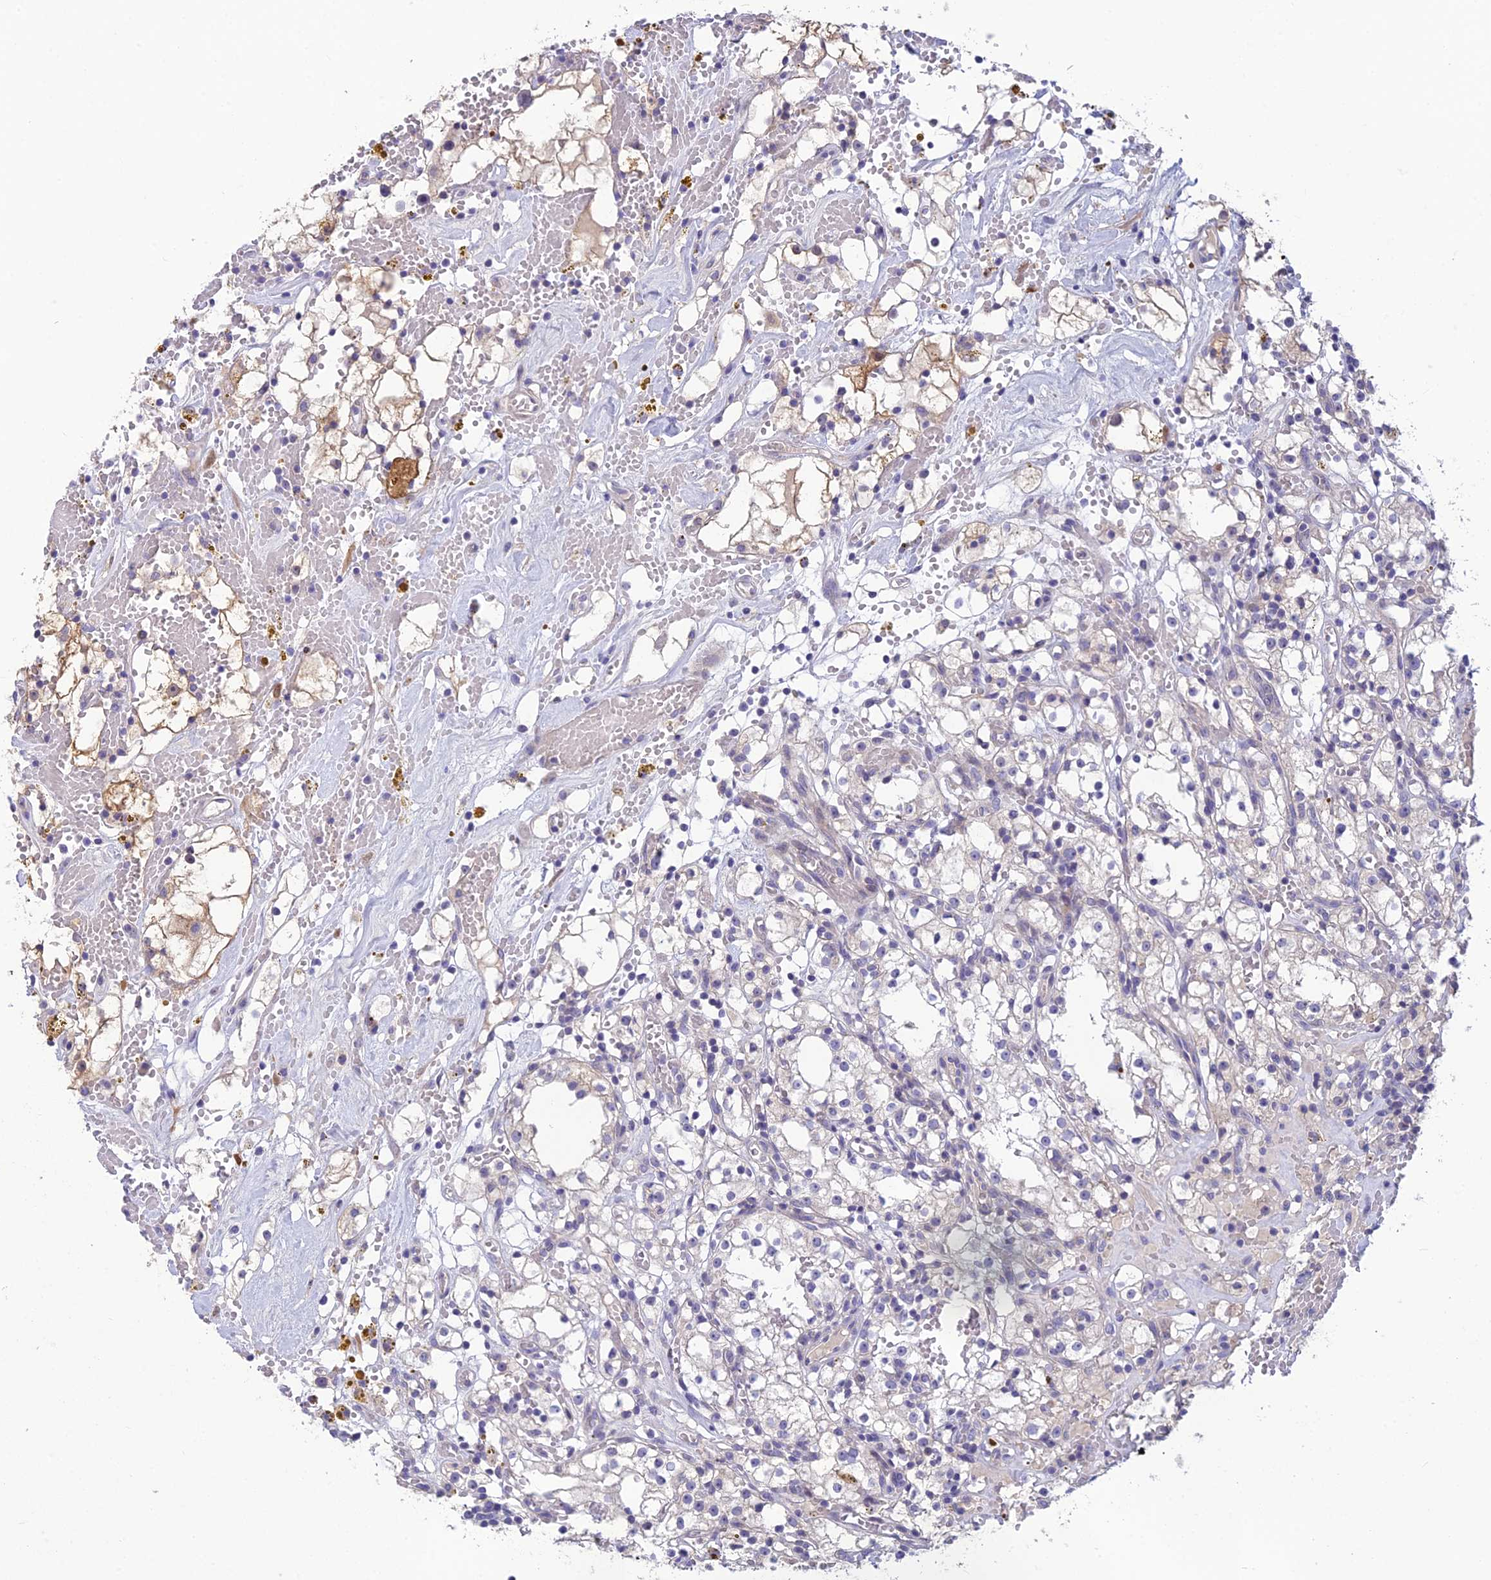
{"staining": {"intensity": "moderate", "quantity": "<25%", "location": "cytoplasmic/membranous"}, "tissue": "renal cancer", "cell_type": "Tumor cells", "image_type": "cancer", "snomed": [{"axis": "morphology", "description": "Adenocarcinoma, NOS"}, {"axis": "topography", "description": "Kidney"}], "caption": "Protein expression analysis of renal cancer (adenocarcinoma) displays moderate cytoplasmic/membranous staining in about <25% of tumor cells.", "gene": "XPO7", "patient": {"sex": "male", "age": 56}}